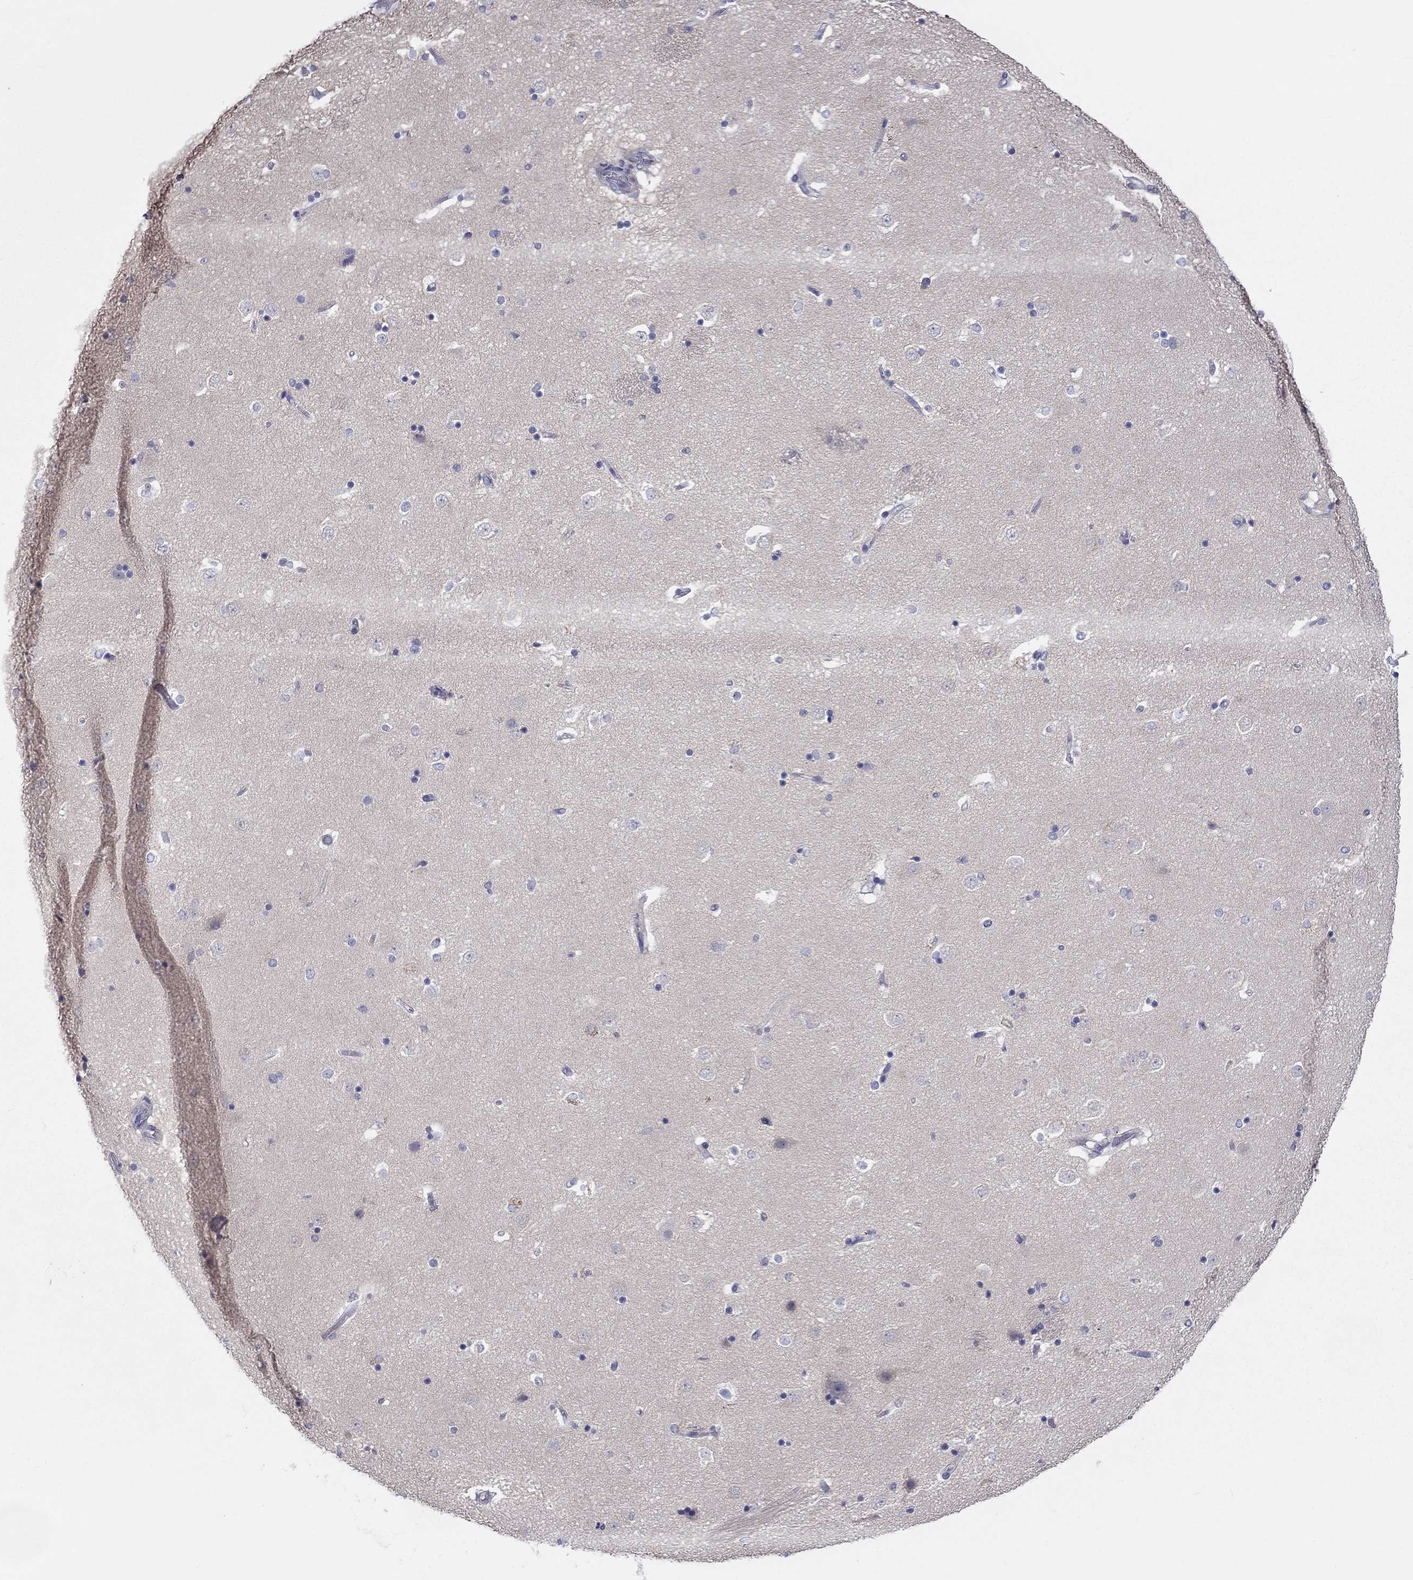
{"staining": {"intensity": "negative", "quantity": "none", "location": "none"}, "tissue": "caudate", "cell_type": "Glial cells", "image_type": "normal", "snomed": [{"axis": "morphology", "description": "Normal tissue, NOS"}, {"axis": "topography", "description": "Lateral ventricle wall"}], "caption": "Immunohistochemical staining of benign human caudate demonstrates no significant positivity in glial cells.", "gene": "ABCG4", "patient": {"sex": "male", "age": 51}}